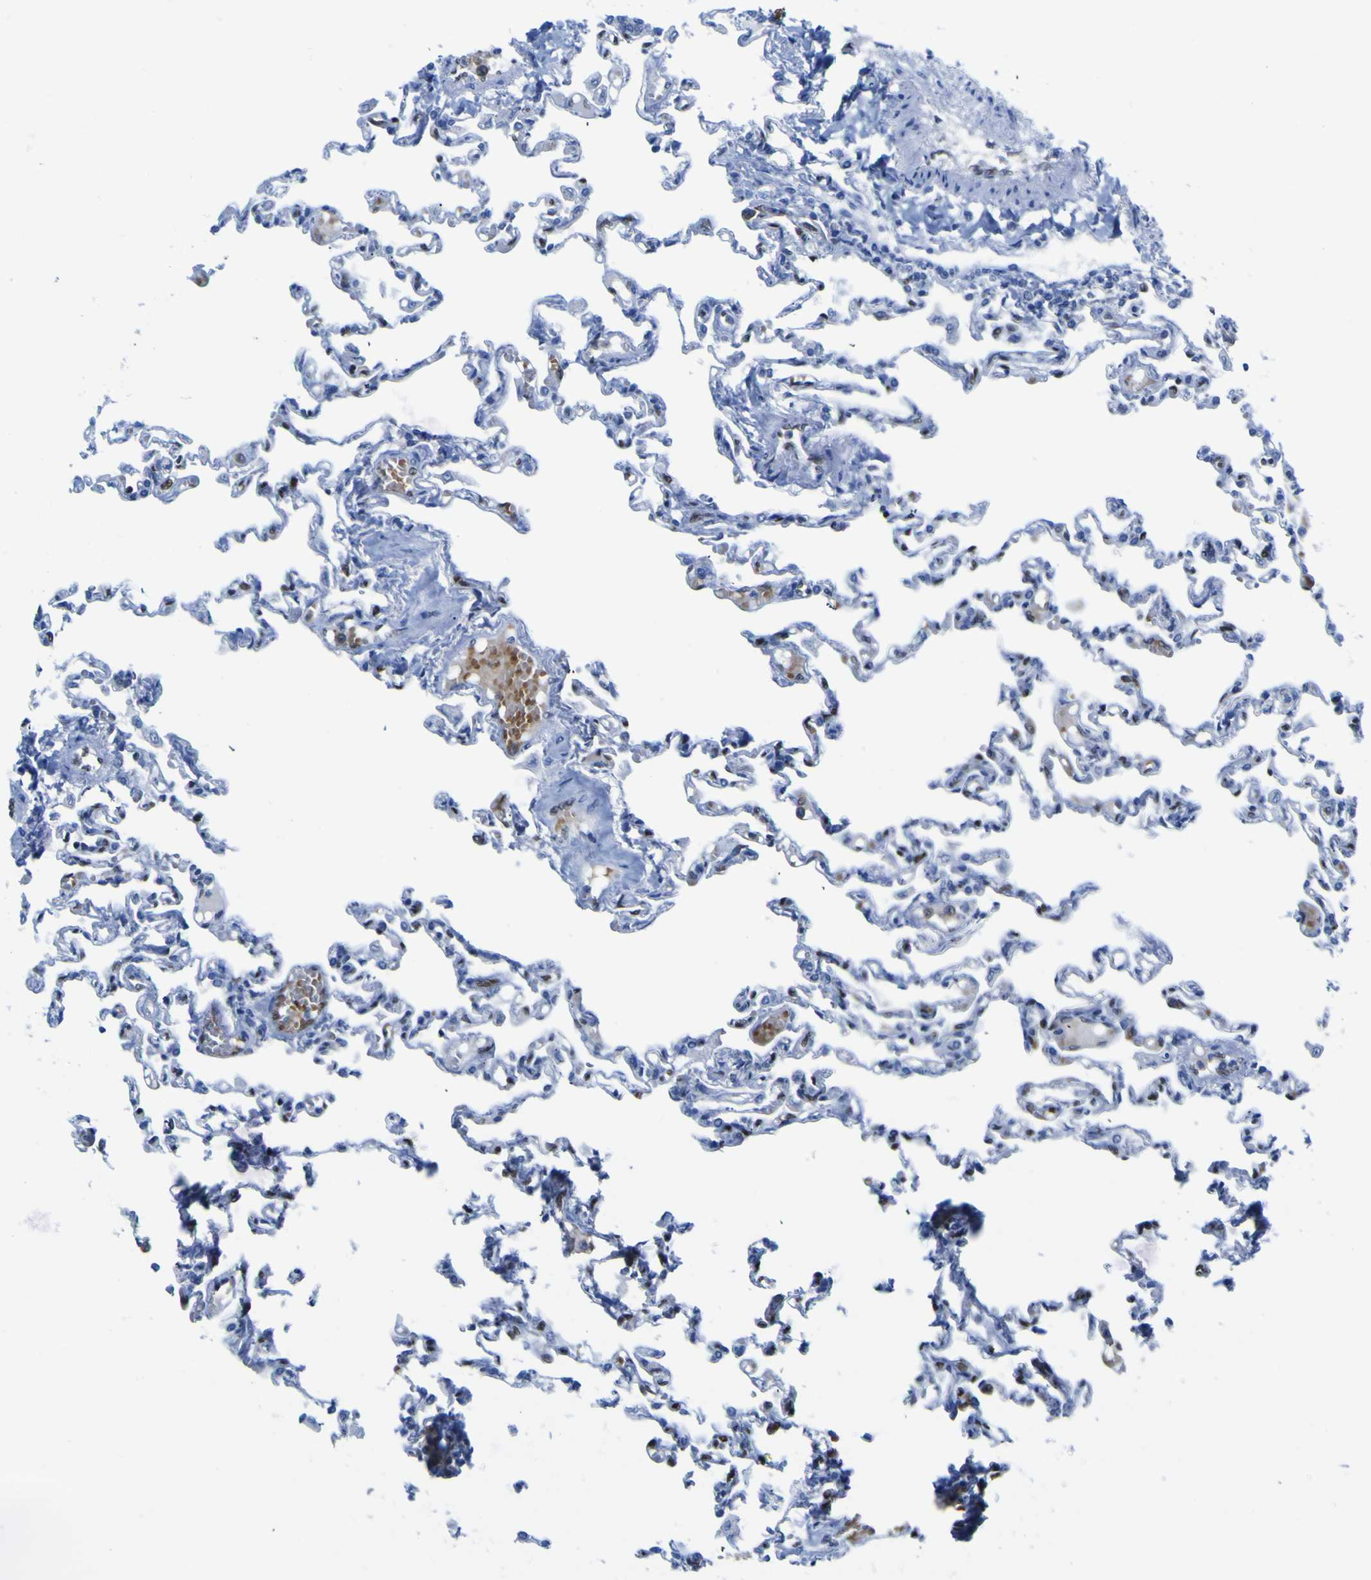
{"staining": {"intensity": "negative", "quantity": "none", "location": "none"}, "tissue": "lung", "cell_type": "Alveolar cells", "image_type": "normal", "snomed": [{"axis": "morphology", "description": "Normal tissue, NOS"}, {"axis": "topography", "description": "Lung"}], "caption": "This photomicrograph is of unremarkable lung stained with immunohistochemistry (IHC) to label a protein in brown with the nuclei are counter-stained blue. There is no staining in alveolar cells.", "gene": "DACH1", "patient": {"sex": "male", "age": 21}}